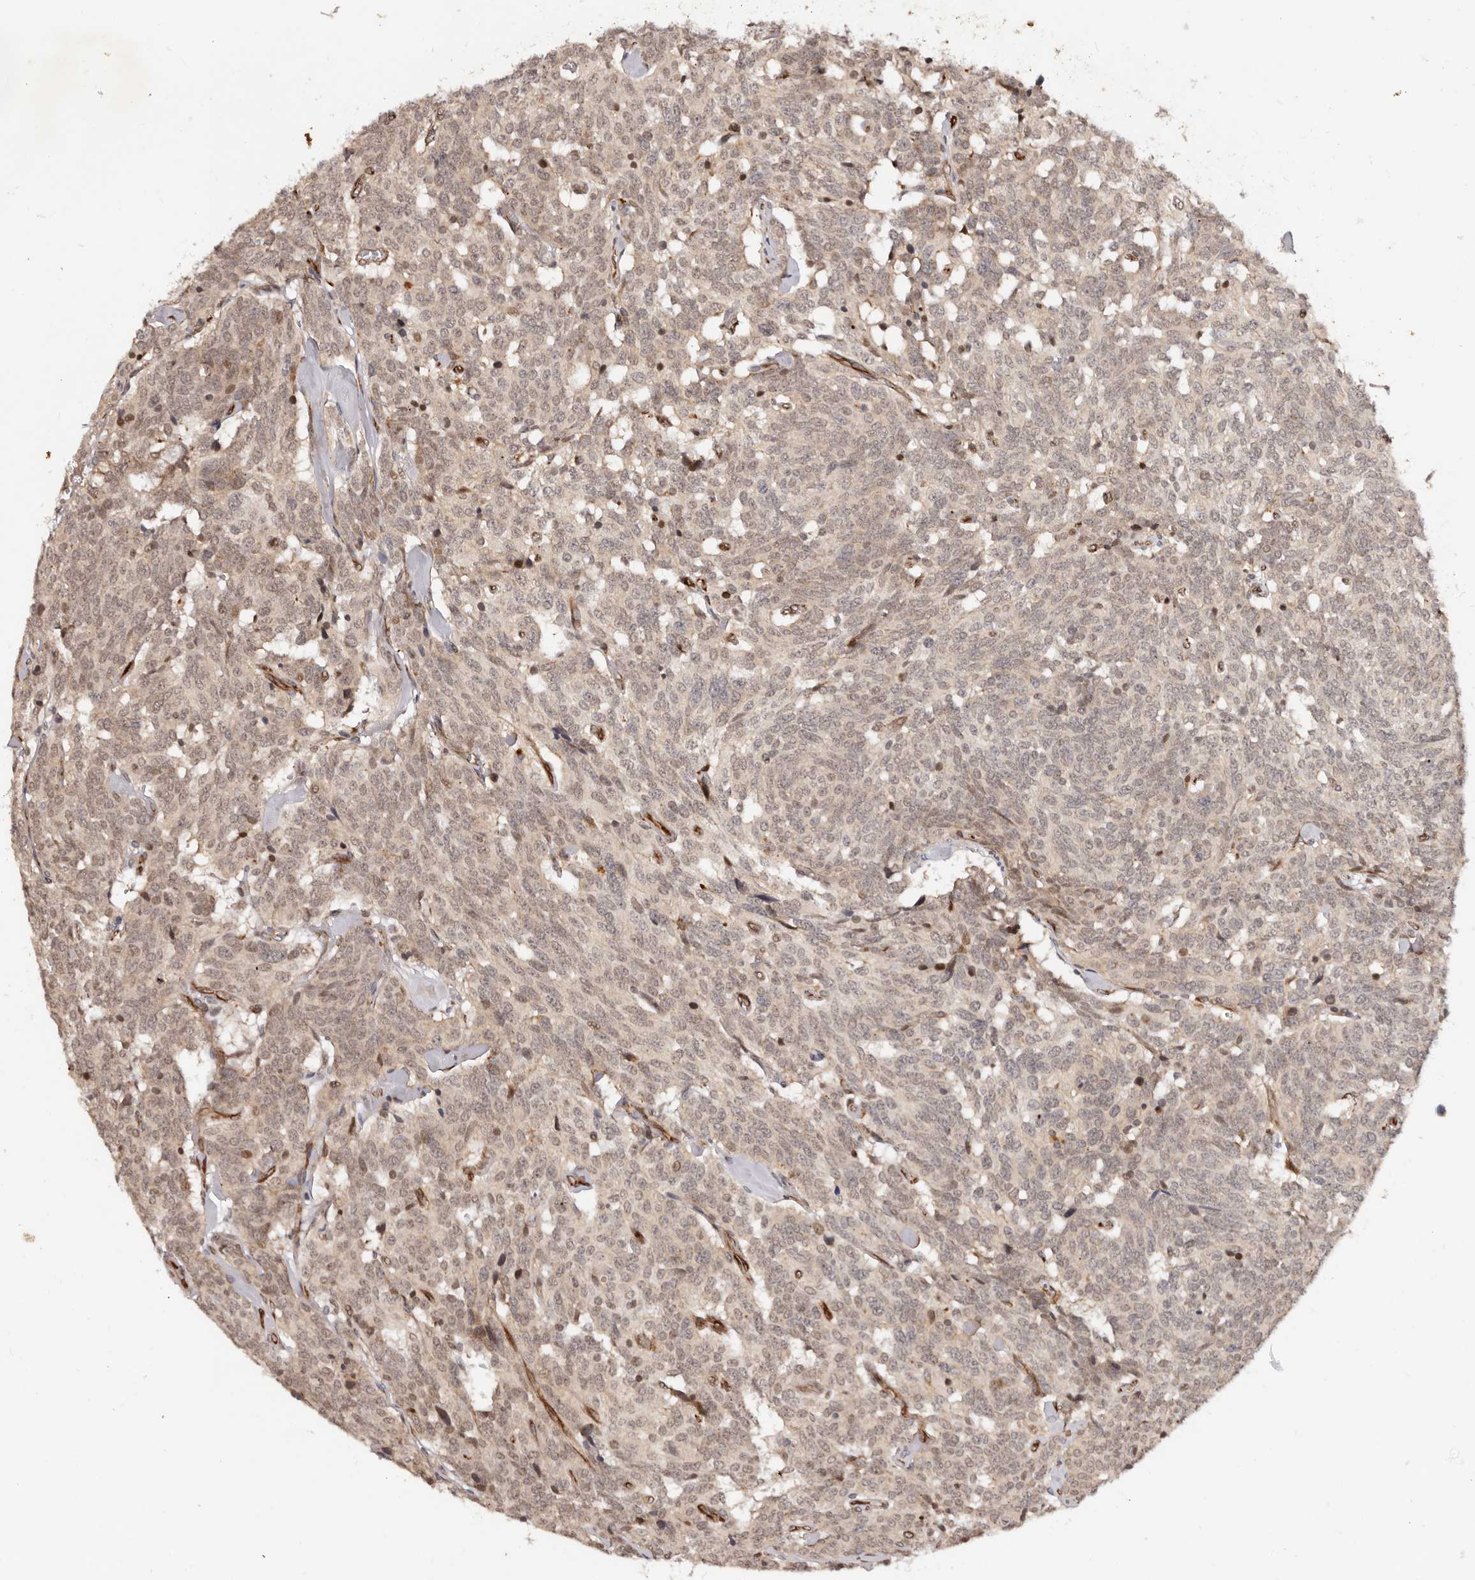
{"staining": {"intensity": "weak", "quantity": ">75%", "location": "nuclear"}, "tissue": "carcinoid", "cell_type": "Tumor cells", "image_type": "cancer", "snomed": [{"axis": "morphology", "description": "Carcinoid, malignant, NOS"}, {"axis": "topography", "description": "Lung"}], "caption": "There is low levels of weak nuclear positivity in tumor cells of malignant carcinoid, as demonstrated by immunohistochemical staining (brown color).", "gene": "BCL2L15", "patient": {"sex": "female", "age": 46}}